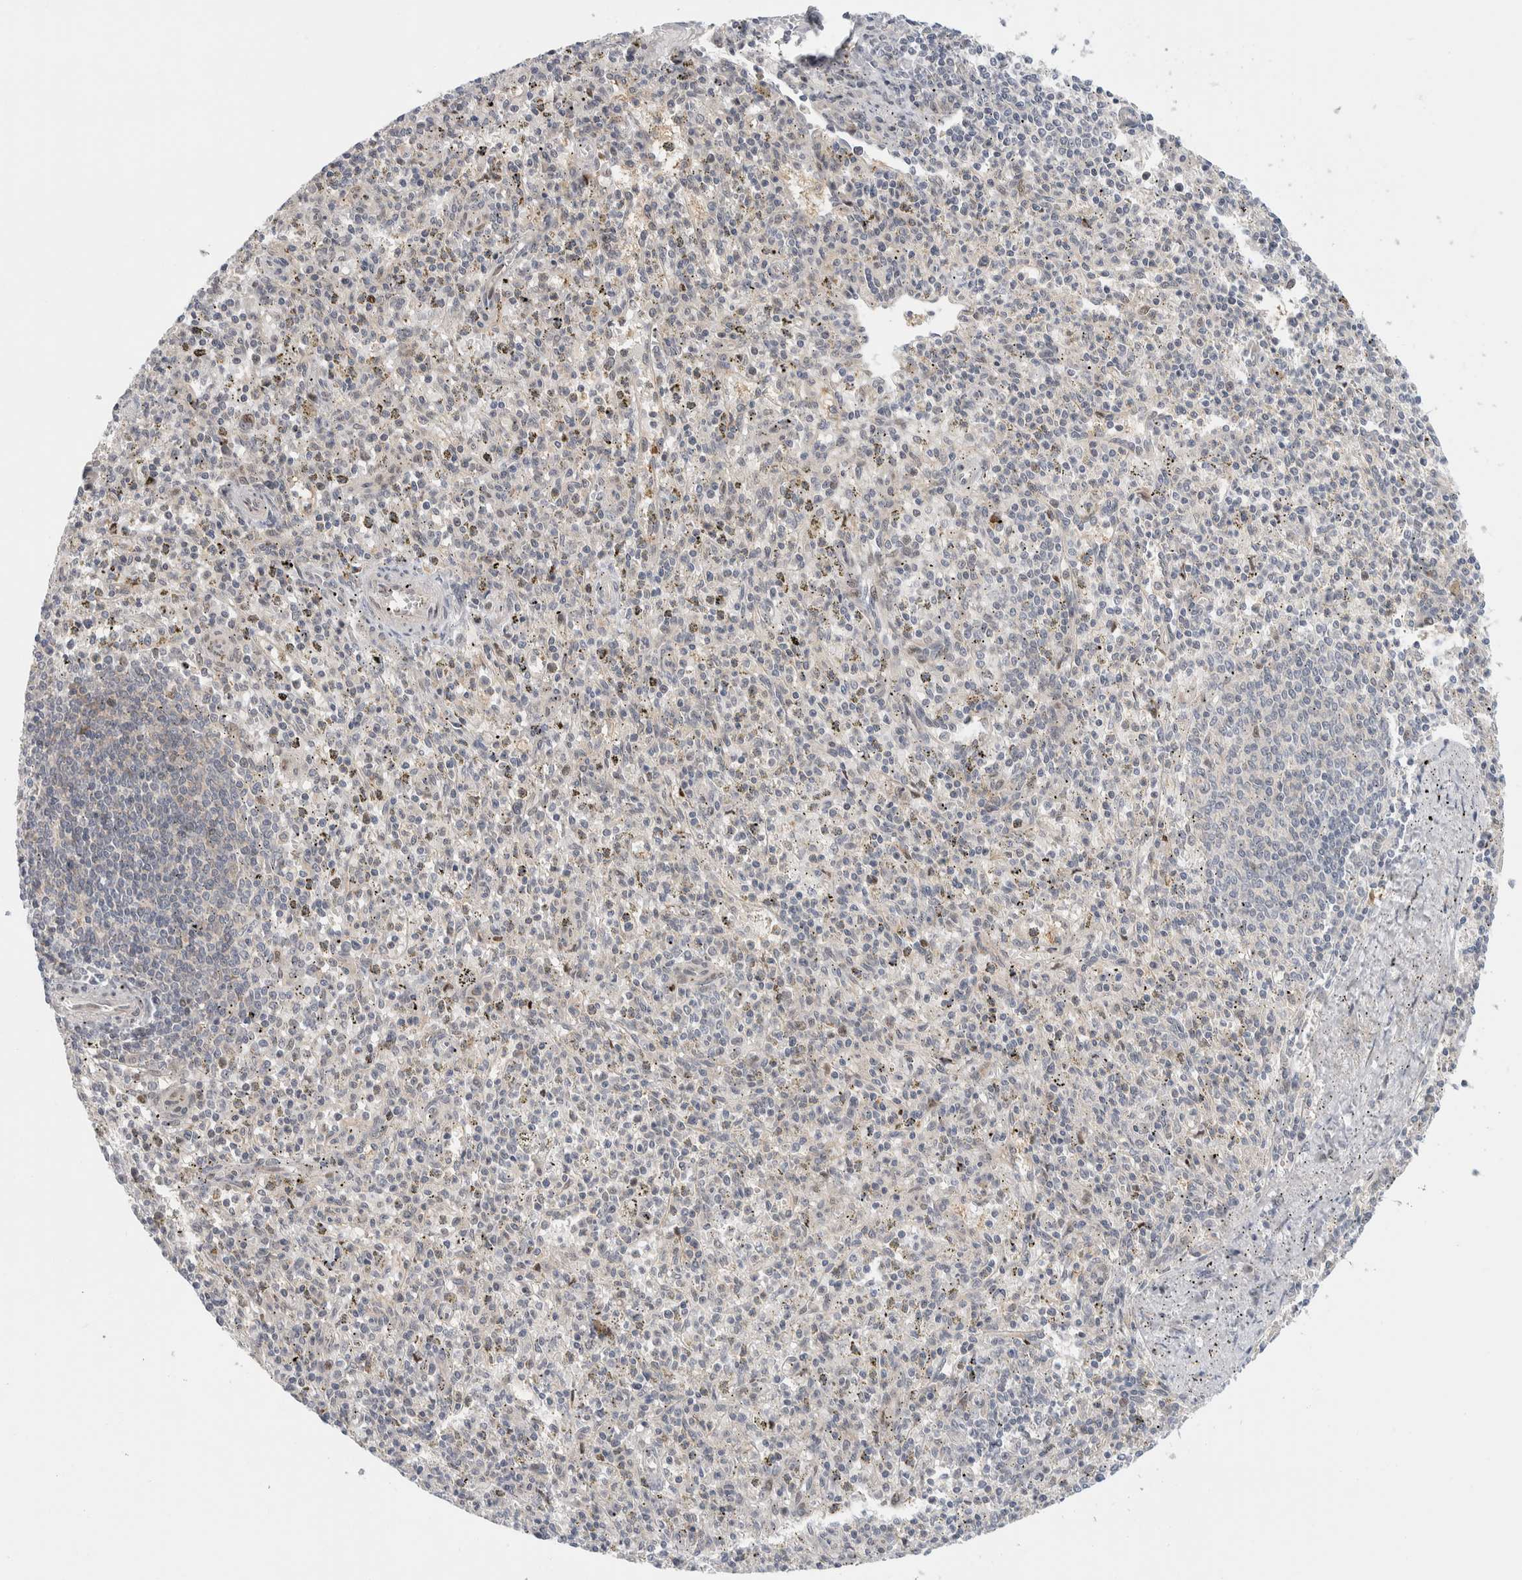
{"staining": {"intensity": "negative", "quantity": "none", "location": "none"}, "tissue": "spleen", "cell_type": "Cells in red pulp", "image_type": "normal", "snomed": [{"axis": "morphology", "description": "Normal tissue, NOS"}, {"axis": "topography", "description": "Spleen"}], "caption": "Immunohistochemistry of benign spleen exhibits no expression in cells in red pulp.", "gene": "NCR3LG1", "patient": {"sex": "male", "age": 72}}